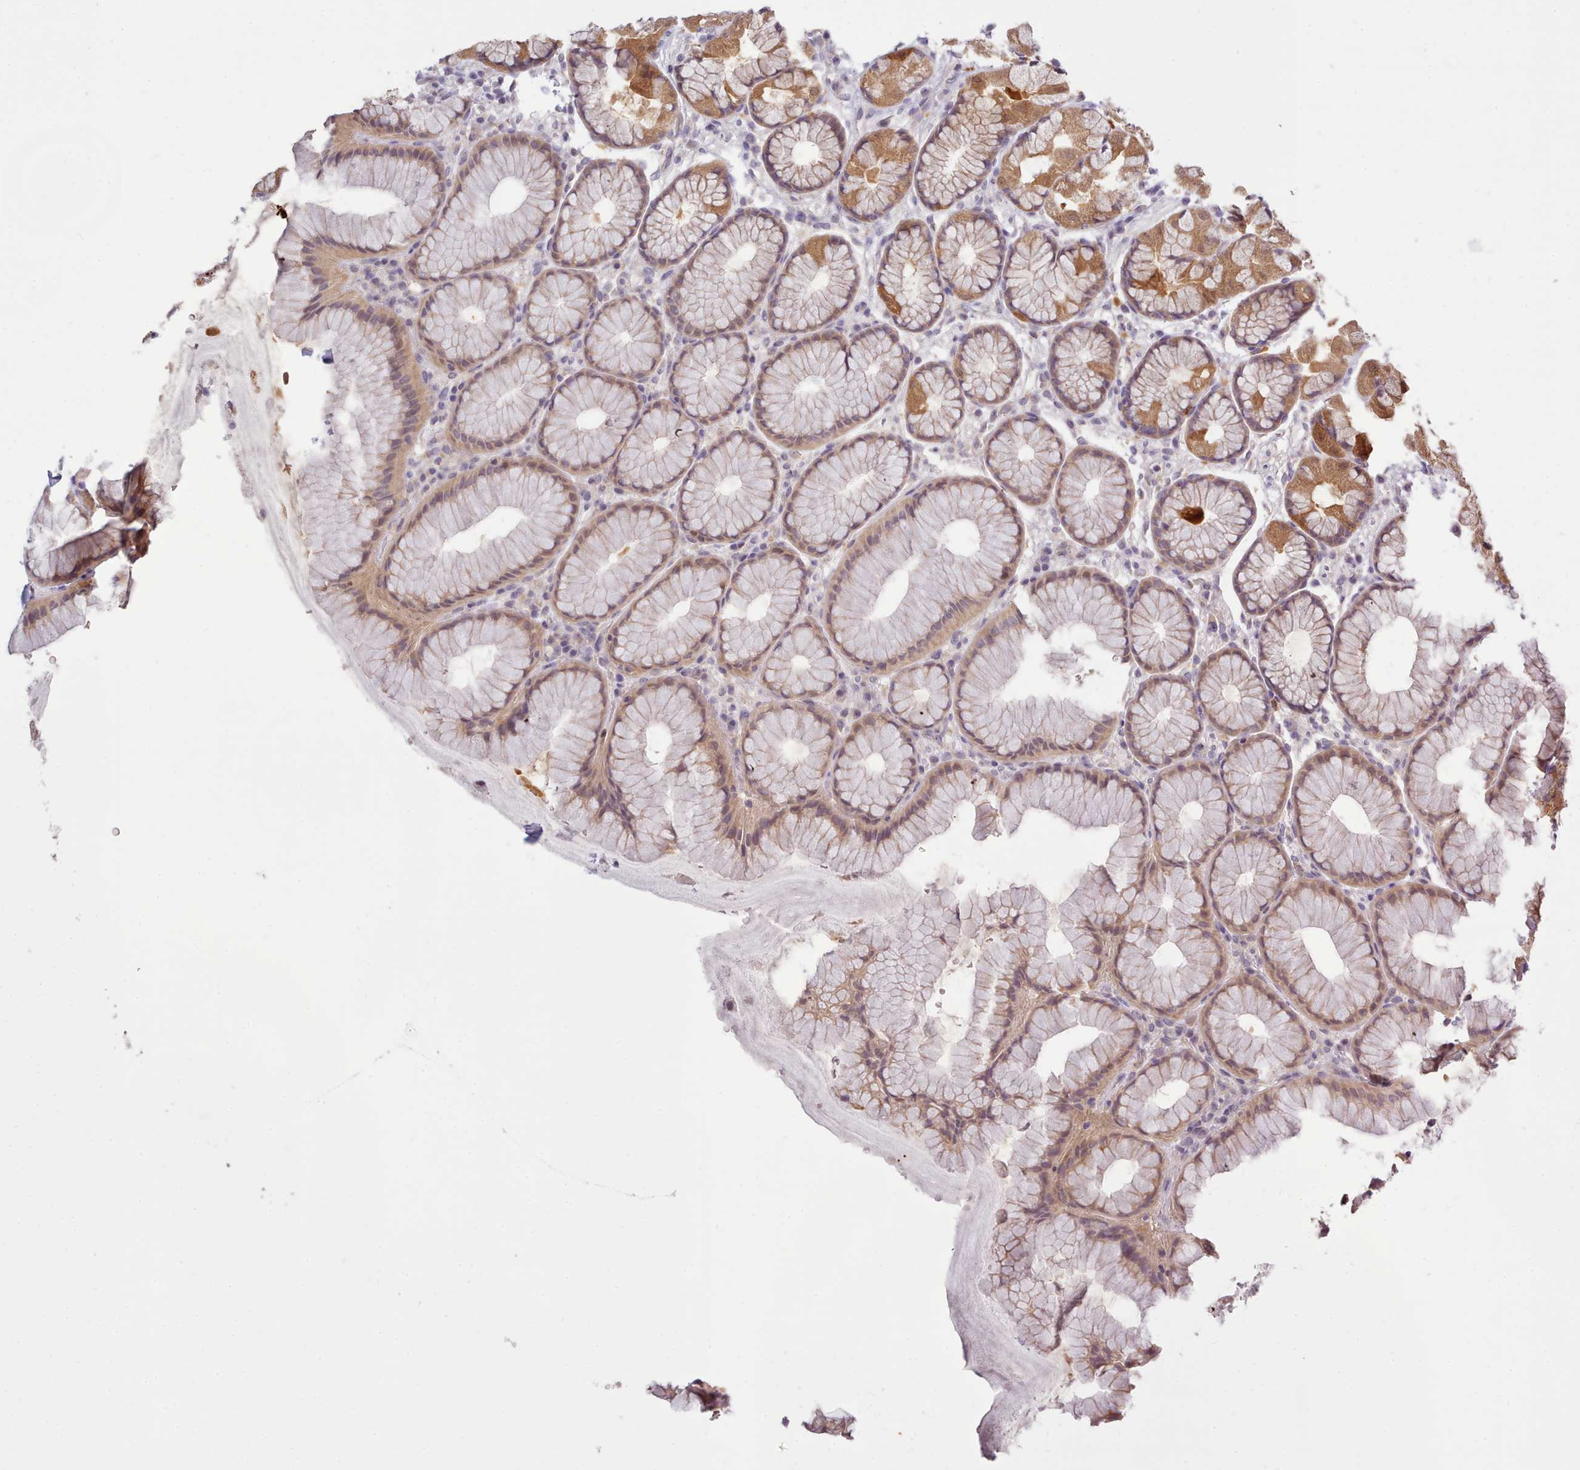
{"staining": {"intensity": "moderate", "quantity": "25%-75%", "location": "cytoplasmic/membranous"}, "tissue": "stomach", "cell_type": "Glandular cells", "image_type": "normal", "snomed": [{"axis": "morphology", "description": "Normal tissue, NOS"}, {"axis": "topography", "description": "Stomach"}], "caption": "The immunohistochemical stain highlights moderate cytoplasmic/membranous staining in glandular cells of normal stomach. (Stains: DAB (3,3'-diaminobenzidine) in brown, nuclei in blue, Microscopy: brightfield microscopy at high magnification).", "gene": "ARL17A", "patient": {"sex": "male", "age": 57}}